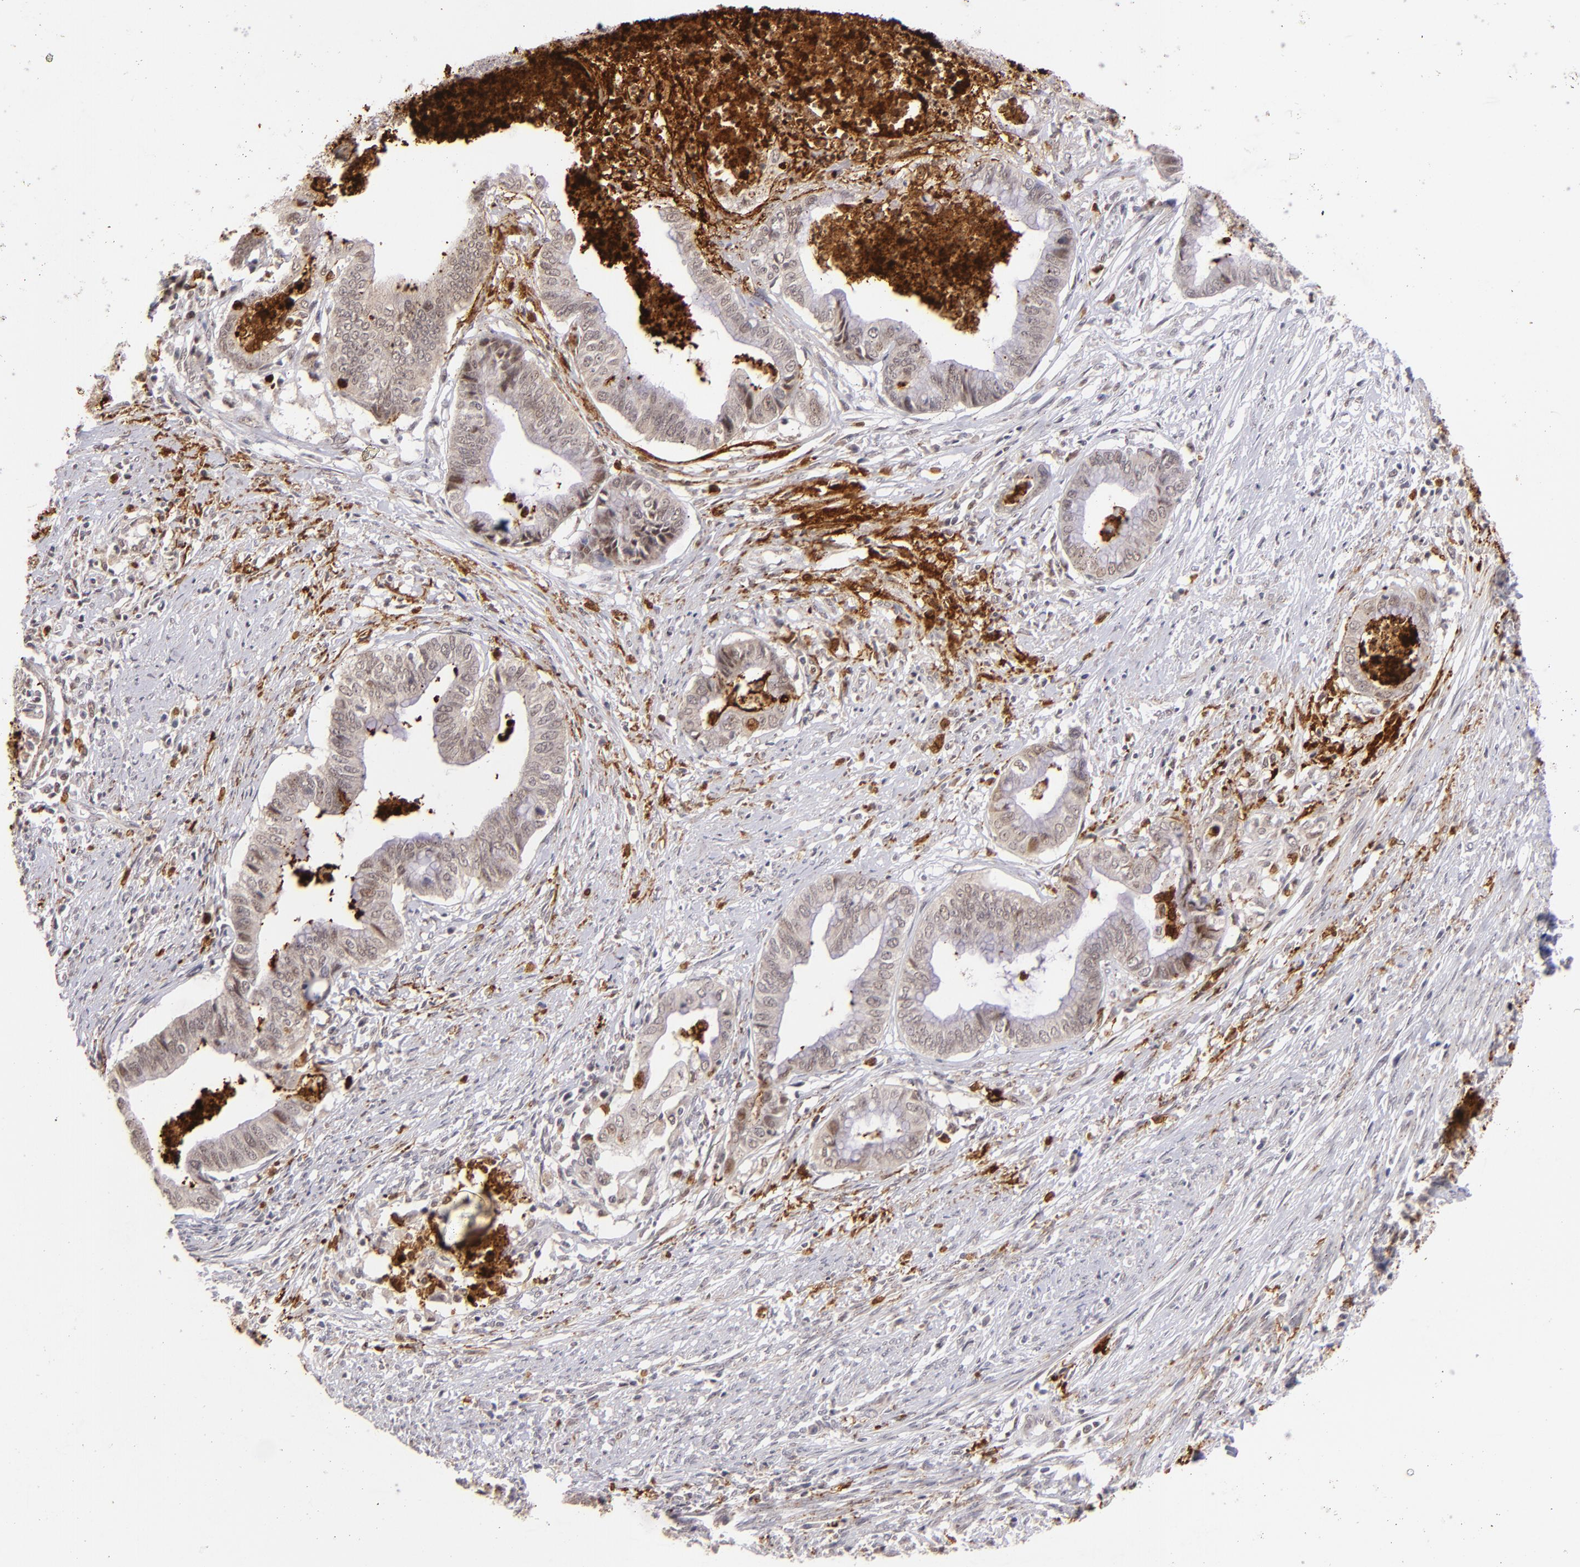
{"staining": {"intensity": "negative", "quantity": "none", "location": "none"}, "tissue": "endometrial cancer", "cell_type": "Tumor cells", "image_type": "cancer", "snomed": [{"axis": "morphology", "description": "Necrosis, NOS"}, {"axis": "morphology", "description": "Adenocarcinoma, NOS"}, {"axis": "topography", "description": "Endometrium"}], "caption": "Image shows no significant protein positivity in tumor cells of endometrial cancer (adenocarcinoma). (DAB (3,3'-diaminobenzidine) immunohistochemistry with hematoxylin counter stain).", "gene": "RXRG", "patient": {"sex": "female", "age": 79}}